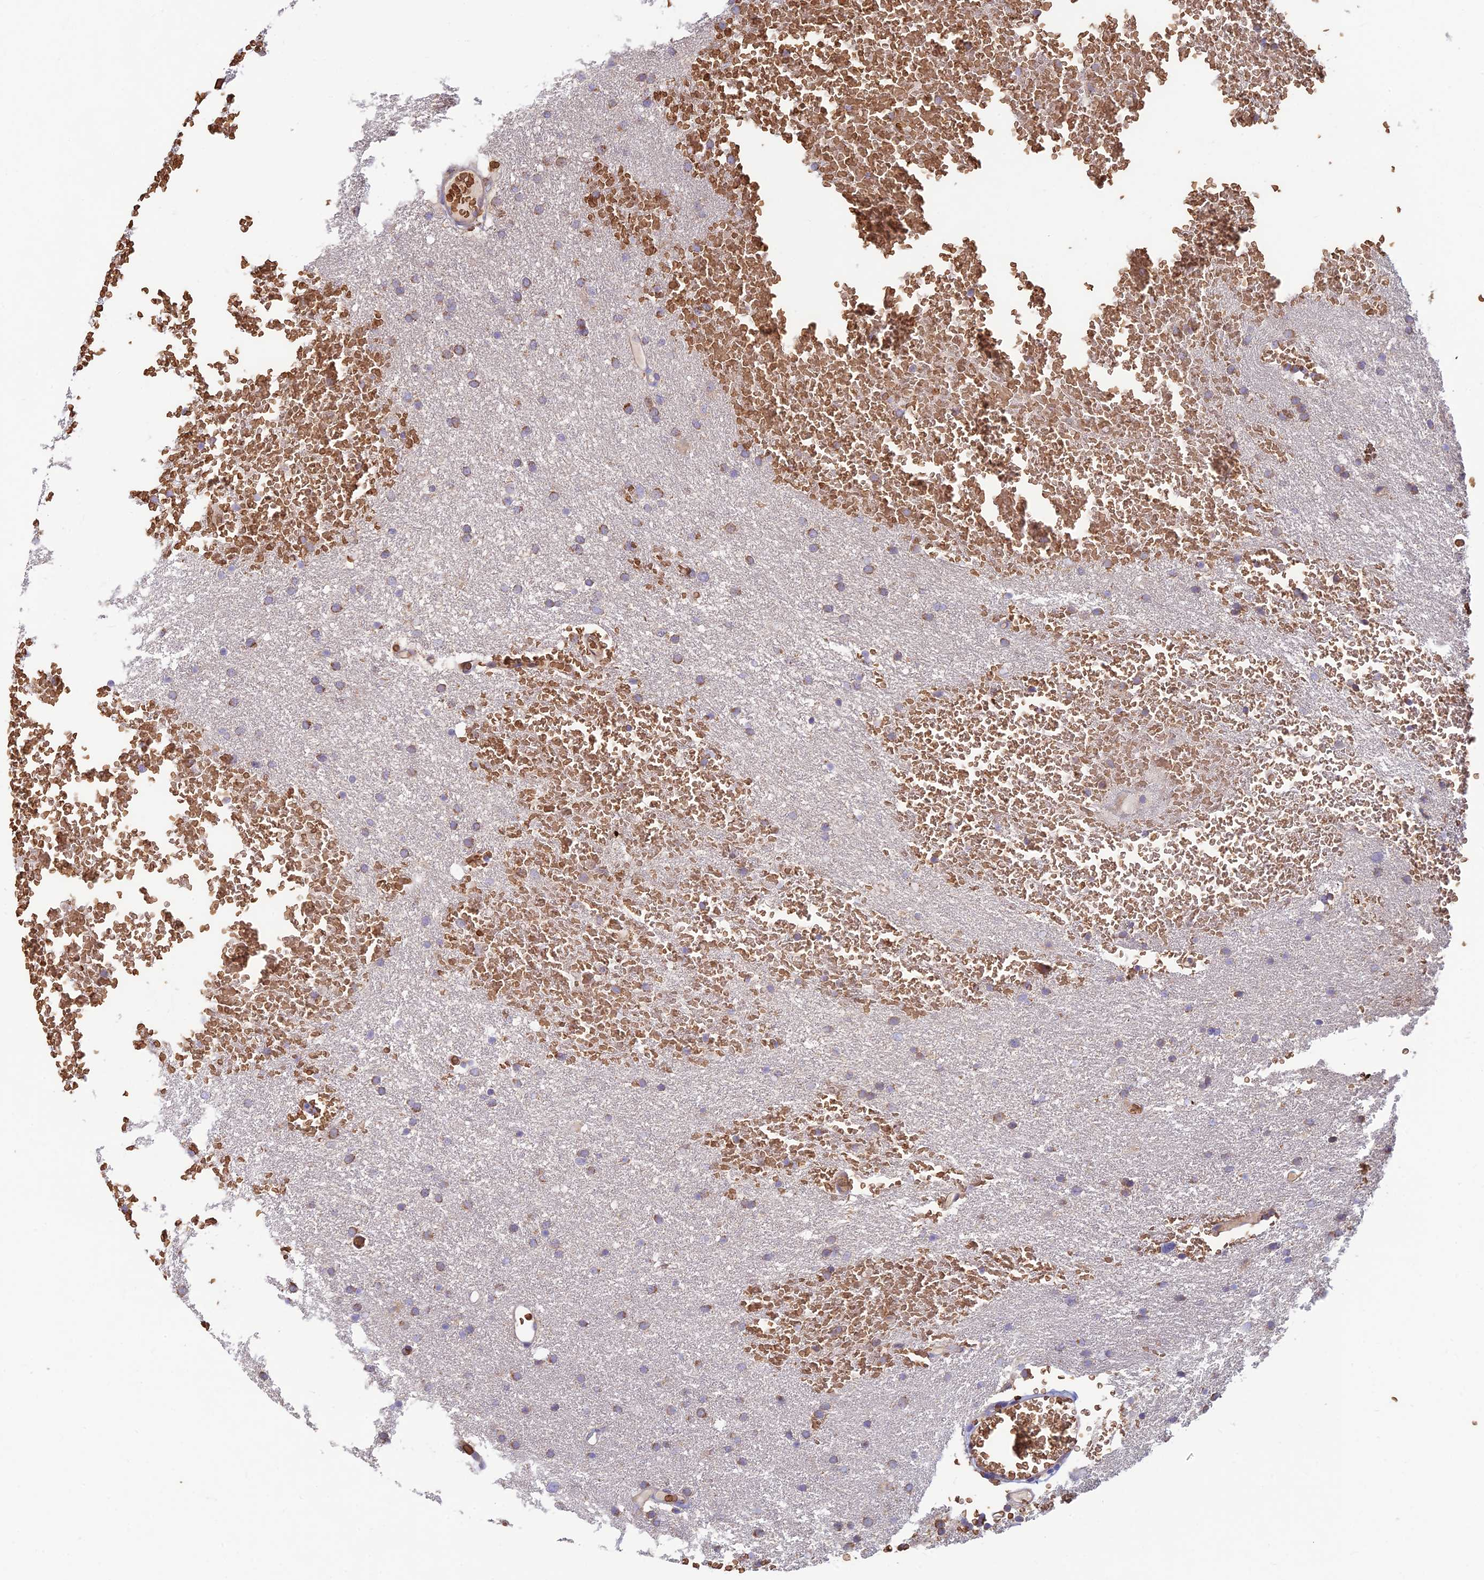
{"staining": {"intensity": "moderate", "quantity": "25%-75%", "location": "cytoplasmic/membranous"}, "tissue": "glioma", "cell_type": "Tumor cells", "image_type": "cancer", "snomed": [{"axis": "morphology", "description": "Glioma, malignant, High grade"}, {"axis": "topography", "description": "Cerebral cortex"}], "caption": "Human glioma stained for a protein (brown) exhibits moderate cytoplasmic/membranous positive expression in approximately 25%-75% of tumor cells.", "gene": "UFSP2", "patient": {"sex": "female", "age": 36}}